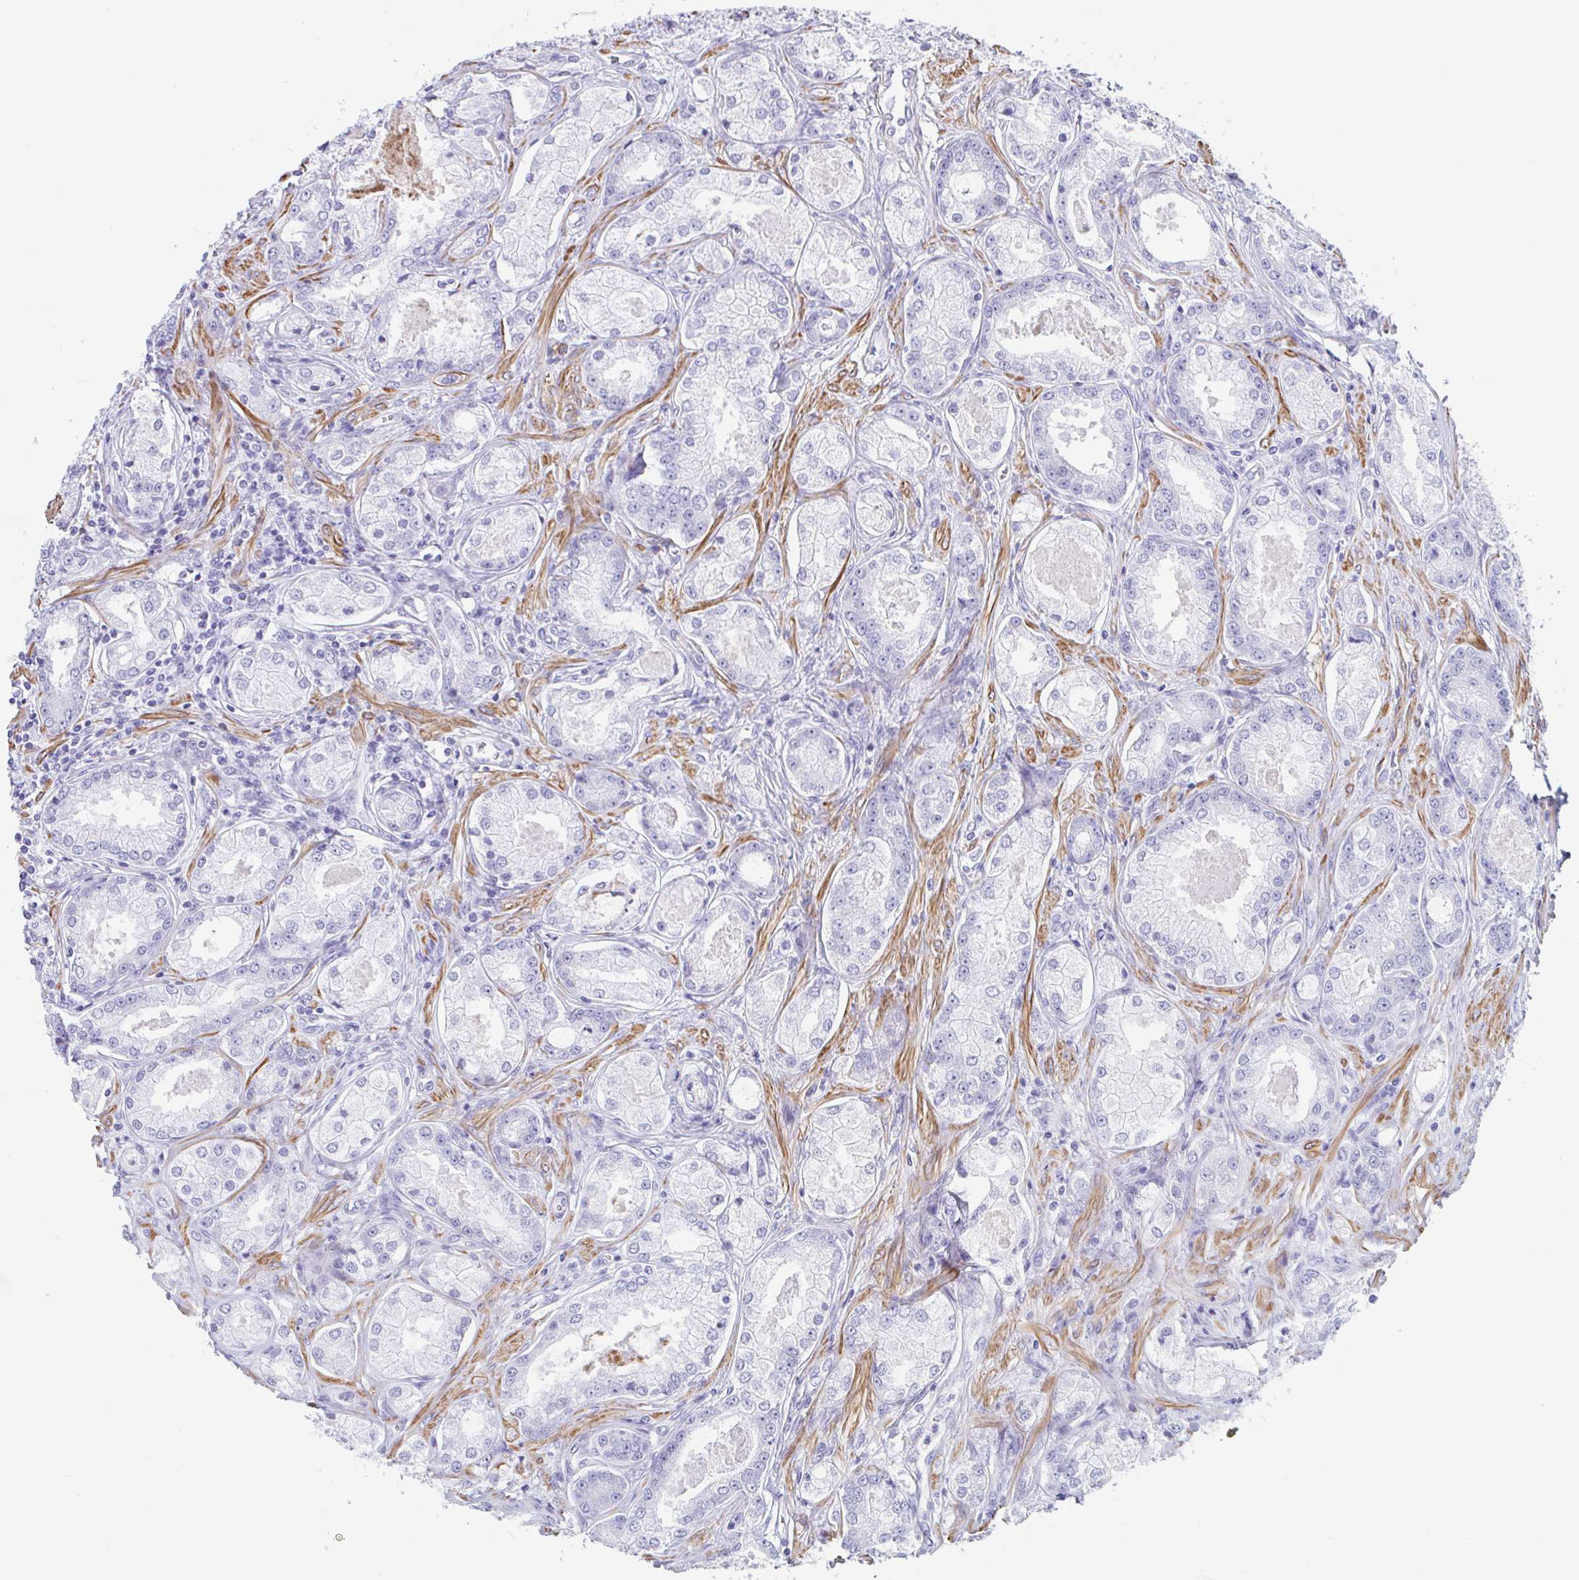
{"staining": {"intensity": "negative", "quantity": "none", "location": "none"}, "tissue": "prostate cancer", "cell_type": "Tumor cells", "image_type": "cancer", "snomed": [{"axis": "morphology", "description": "Adenocarcinoma, Low grade"}, {"axis": "topography", "description": "Prostate"}], "caption": "Immunohistochemical staining of human prostate cancer (low-grade adenocarcinoma) shows no significant staining in tumor cells.", "gene": "TAS2R41", "patient": {"sex": "male", "age": 68}}